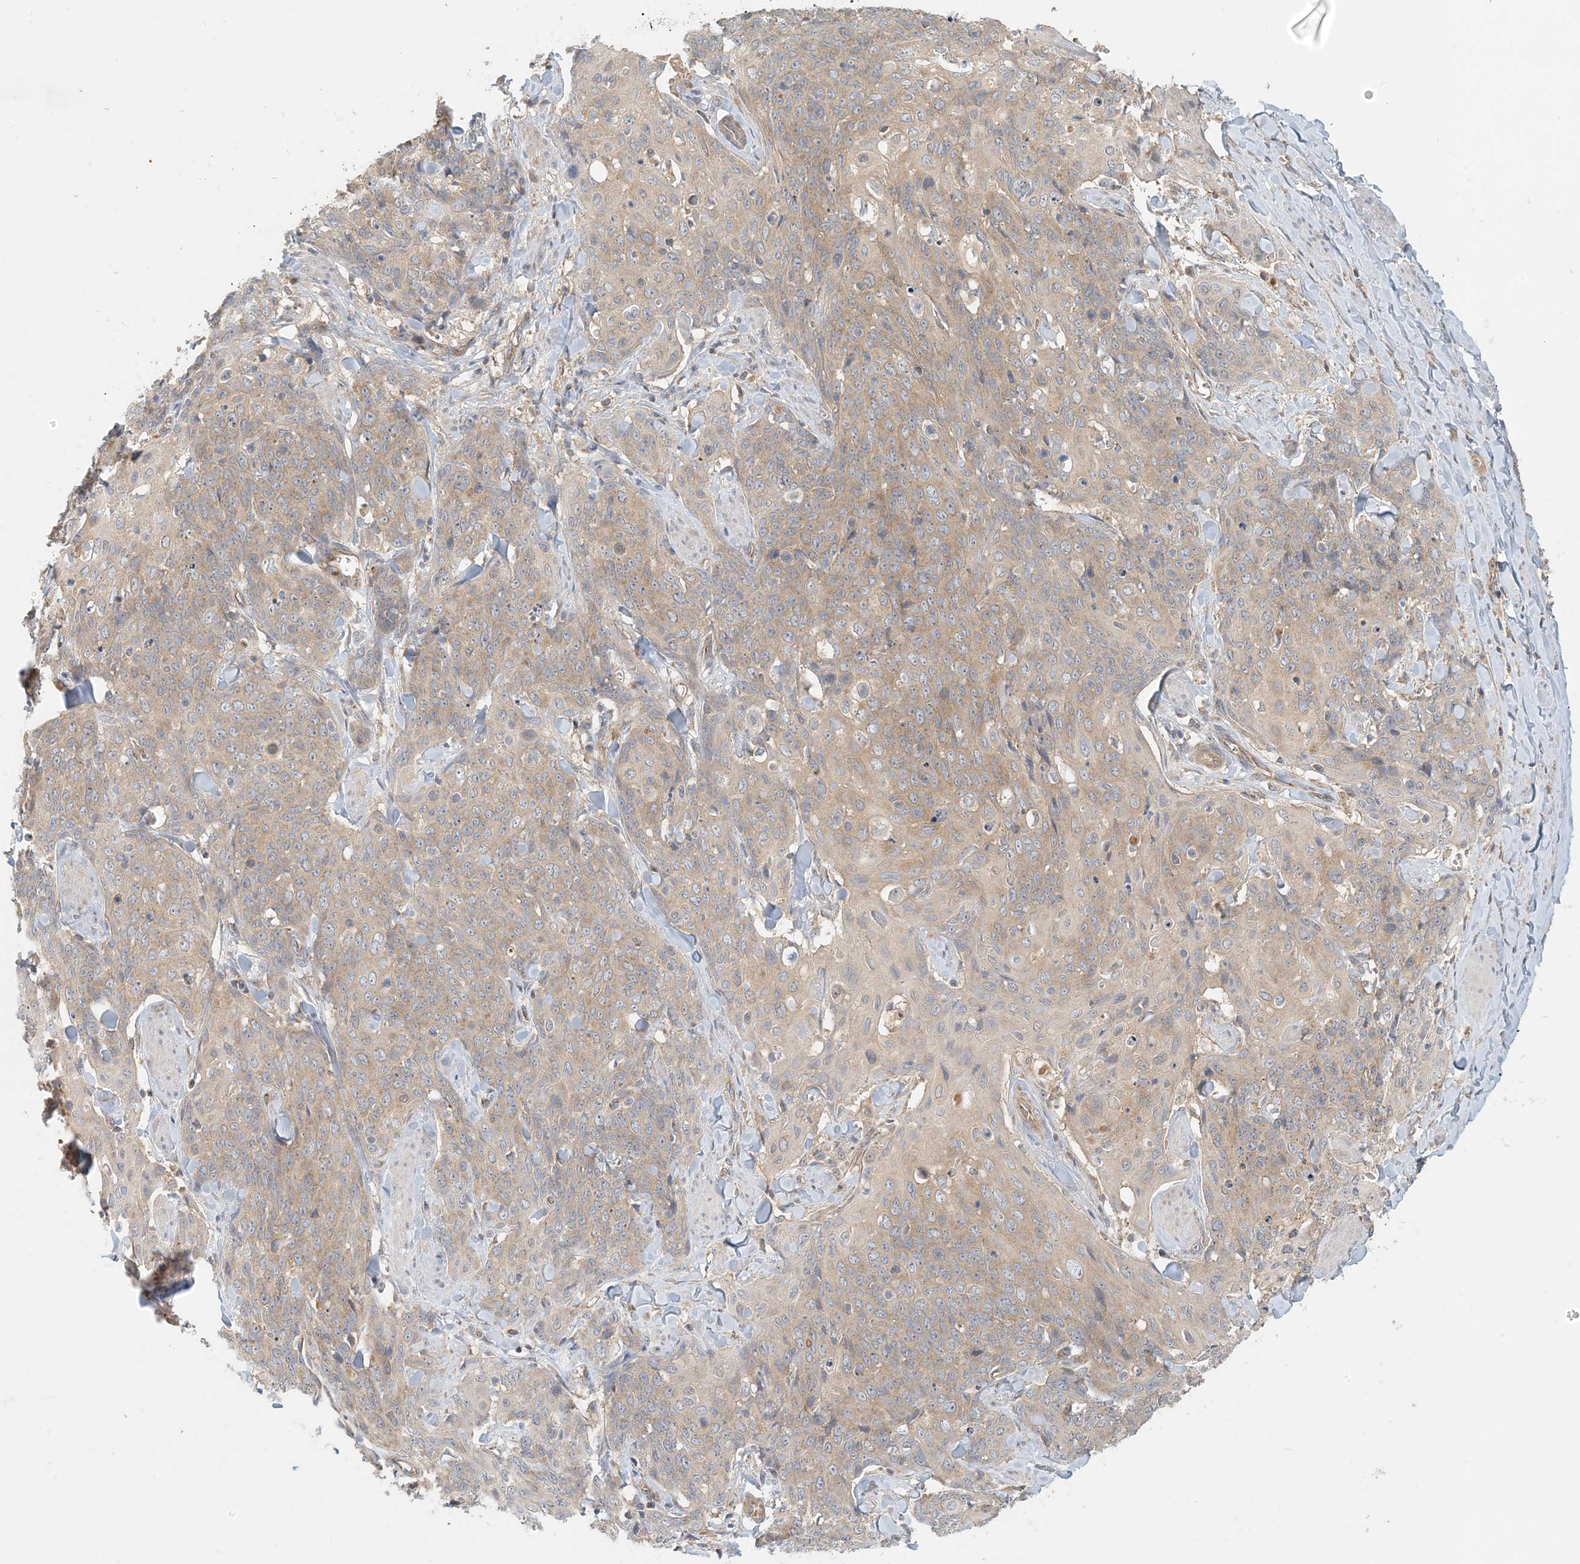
{"staining": {"intensity": "weak", "quantity": ">75%", "location": "cytoplasmic/membranous"}, "tissue": "skin cancer", "cell_type": "Tumor cells", "image_type": "cancer", "snomed": [{"axis": "morphology", "description": "Squamous cell carcinoma, NOS"}, {"axis": "topography", "description": "Skin"}, {"axis": "topography", "description": "Vulva"}], "caption": "An immunohistochemistry (IHC) photomicrograph of tumor tissue is shown. Protein staining in brown labels weak cytoplasmic/membranous positivity in skin cancer (squamous cell carcinoma) within tumor cells.", "gene": "ZBTB3", "patient": {"sex": "female", "age": 85}}